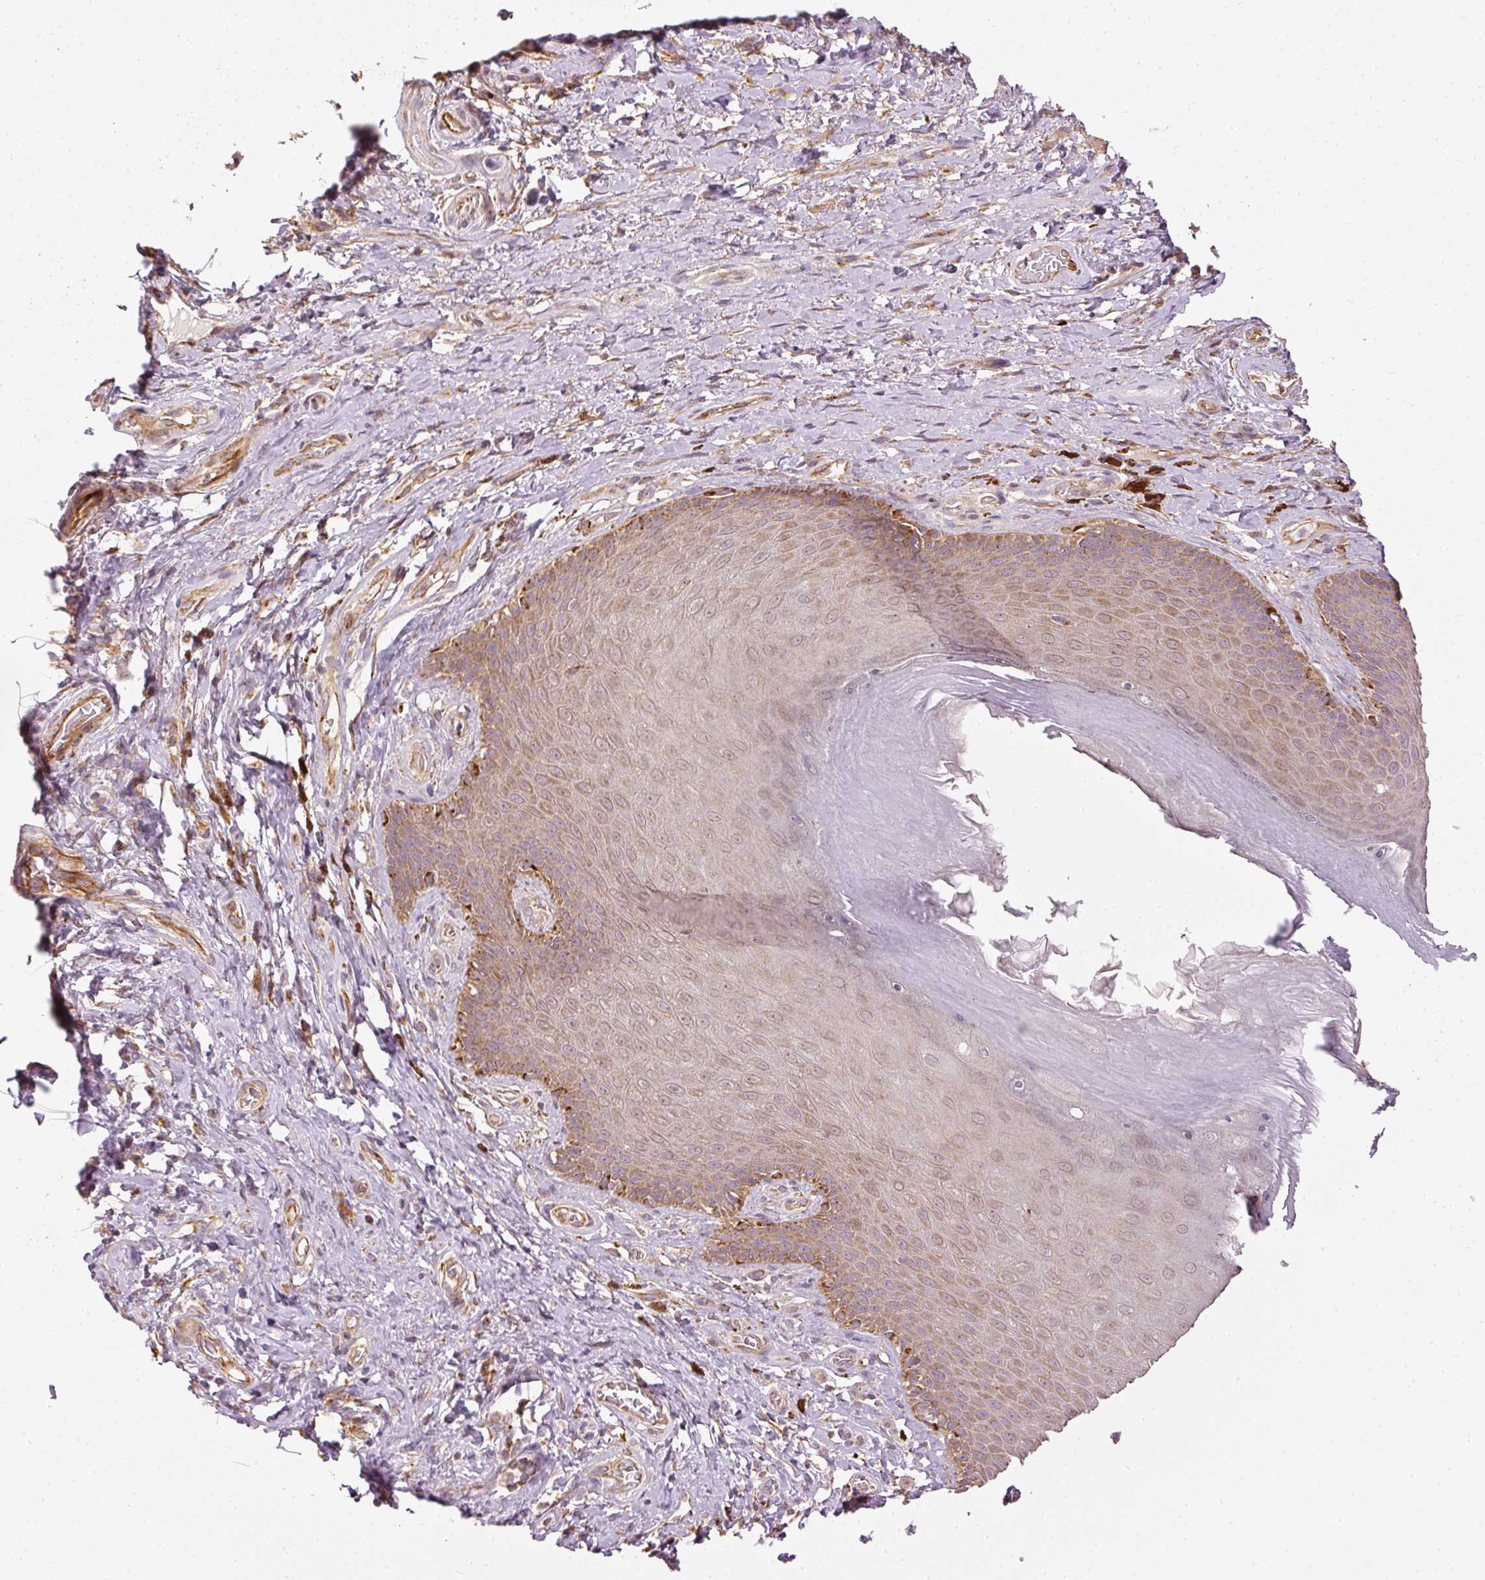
{"staining": {"intensity": "moderate", "quantity": "25%-75%", "location": "cytoplasmic/membranous"}, "tissue": "skin", "cell_type": "Epidermal cells", "image_type": "normal", "snomed": [{"axis": "morphology", "description": "Normal tissue, NOS"}, {"axis": "topography", "description": "Anal"}, {"axis": "topography", "description": "Peripheral nerve tissue"}], "caption": "This image exhibits unremarkable skin stained with immunohistochemistry (IHC) to label a protein in brown. The cytoplasmic/membranous of epidermal cells show moderate positivity for the protein. Nuclei are counter-stained blue.", "gene": "MTHFD1L", "patient": {"sex": "male", "age": 53}}